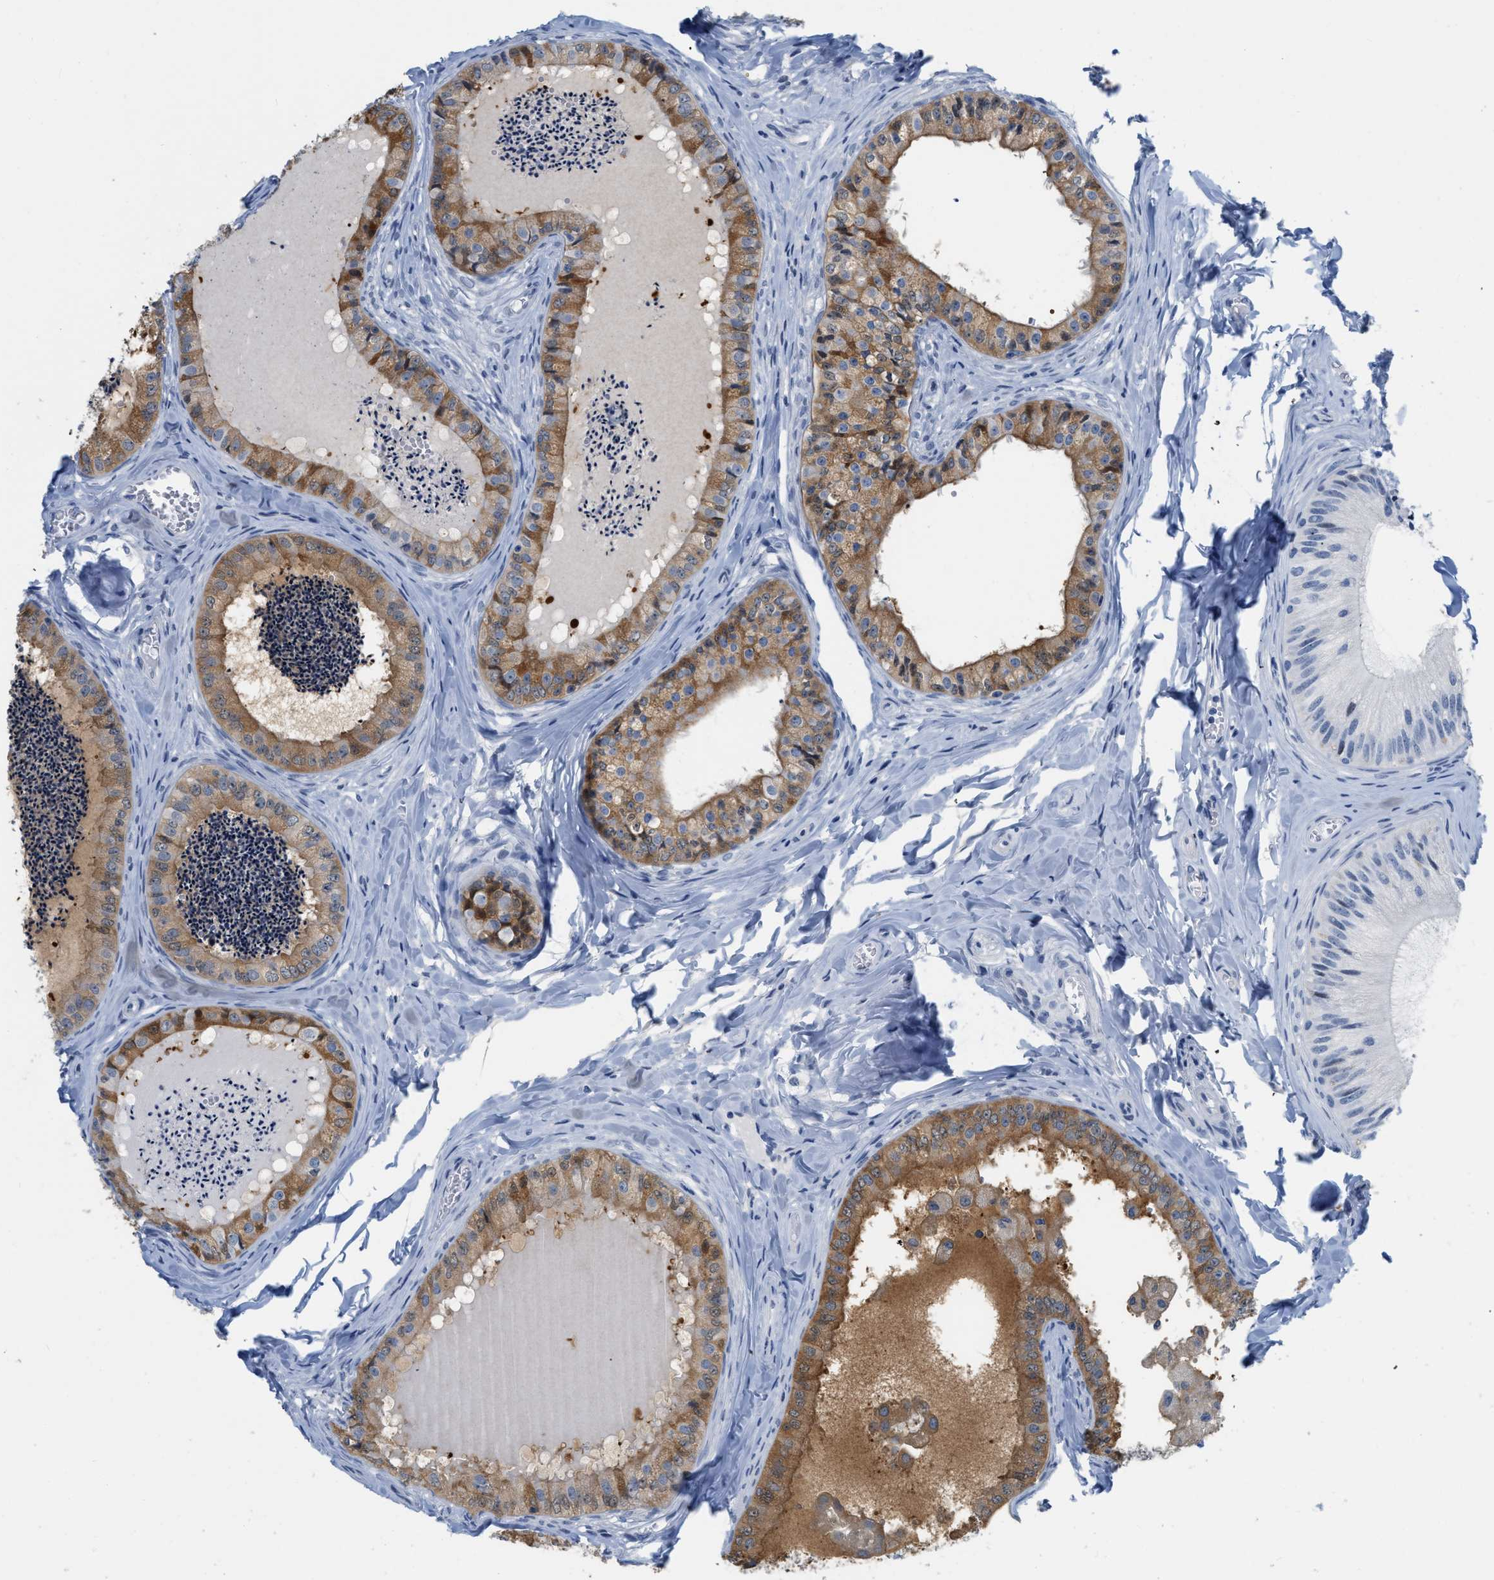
{"staining": {"intensity": "moderate", "quantity": "25%-75%", "location": "cytoplasmic/membranous"}, "tissue": "epididymis", "cell_type": "Glandular cells", "image_type": "normal", "snomed": [{"axis": "morphology", "description": "Normal tissue, NOS"}, {"axis": "topography", "description": "Epididymis"}], "caption": "This histopathology image reveals normal epididymis stained with IHC to label a protein in brown. The cytoplasmic/membranous of glandular cells show moderate positivity for the protein. Nuclei are counter-stained blue.", "gene": "CRYM", "patient": {"sex": "male", "age": 31}}